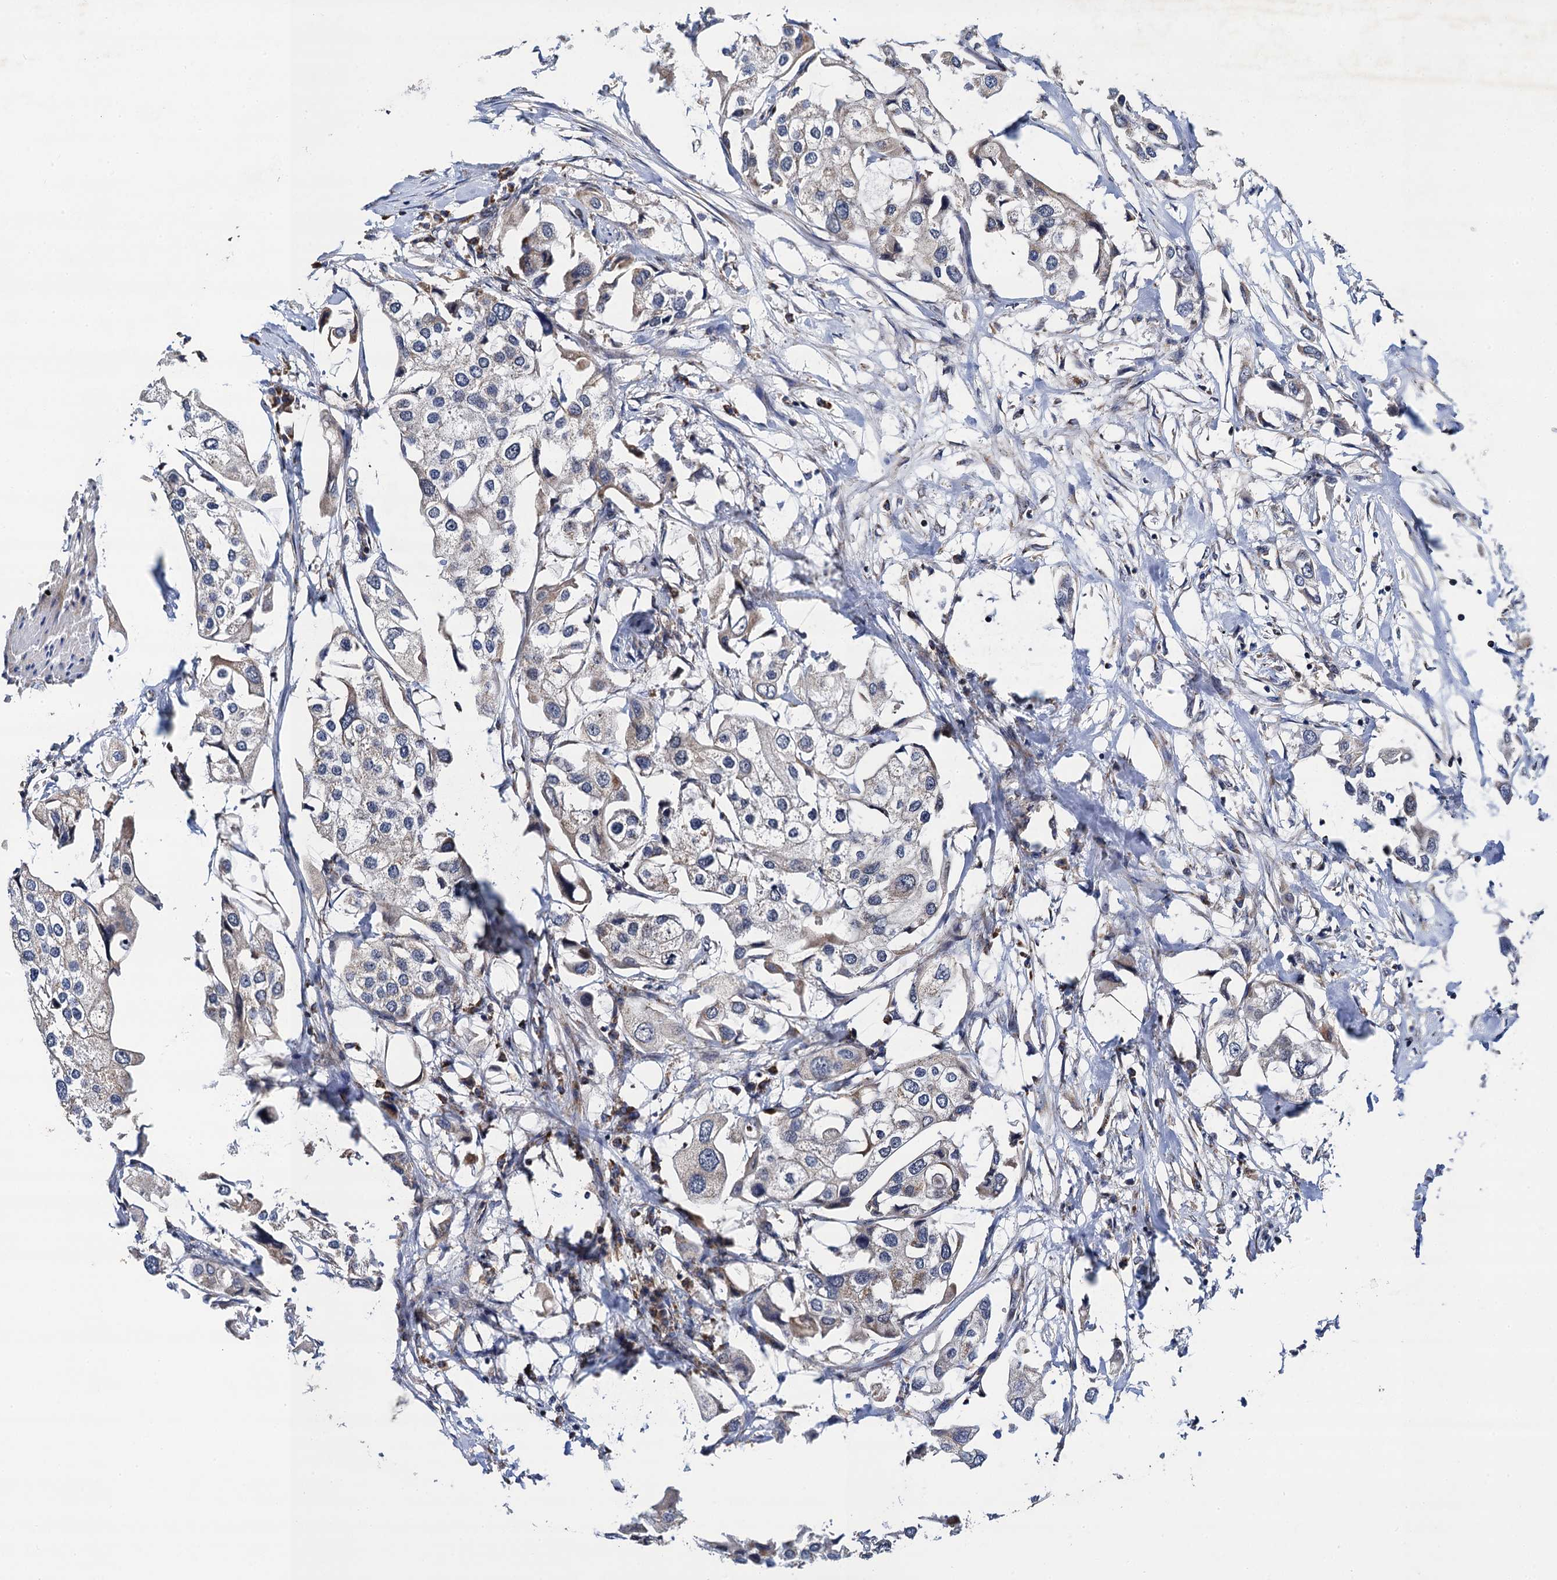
{"staining": {"intensity": "weak", "quantity": "<25%", "location": "cytoplasmic/membranous"}, "tissue": "urothelial cancer", "cell_type": "Tumor cells", "image_type": "cancer", "snomed": [{"axis": "morphology", "description": "Urothelial carcinoma, High grade"}, {"axis": "topography", "description": "Urinary bladder"}], "caption": "An immunohistochemistry histopathology image of urothelial cancer is shown. There is no staining in tumor cells of urothelial cancer.", "gene": "CMPK2", "patient": {"sex": "male", "age": 64}}